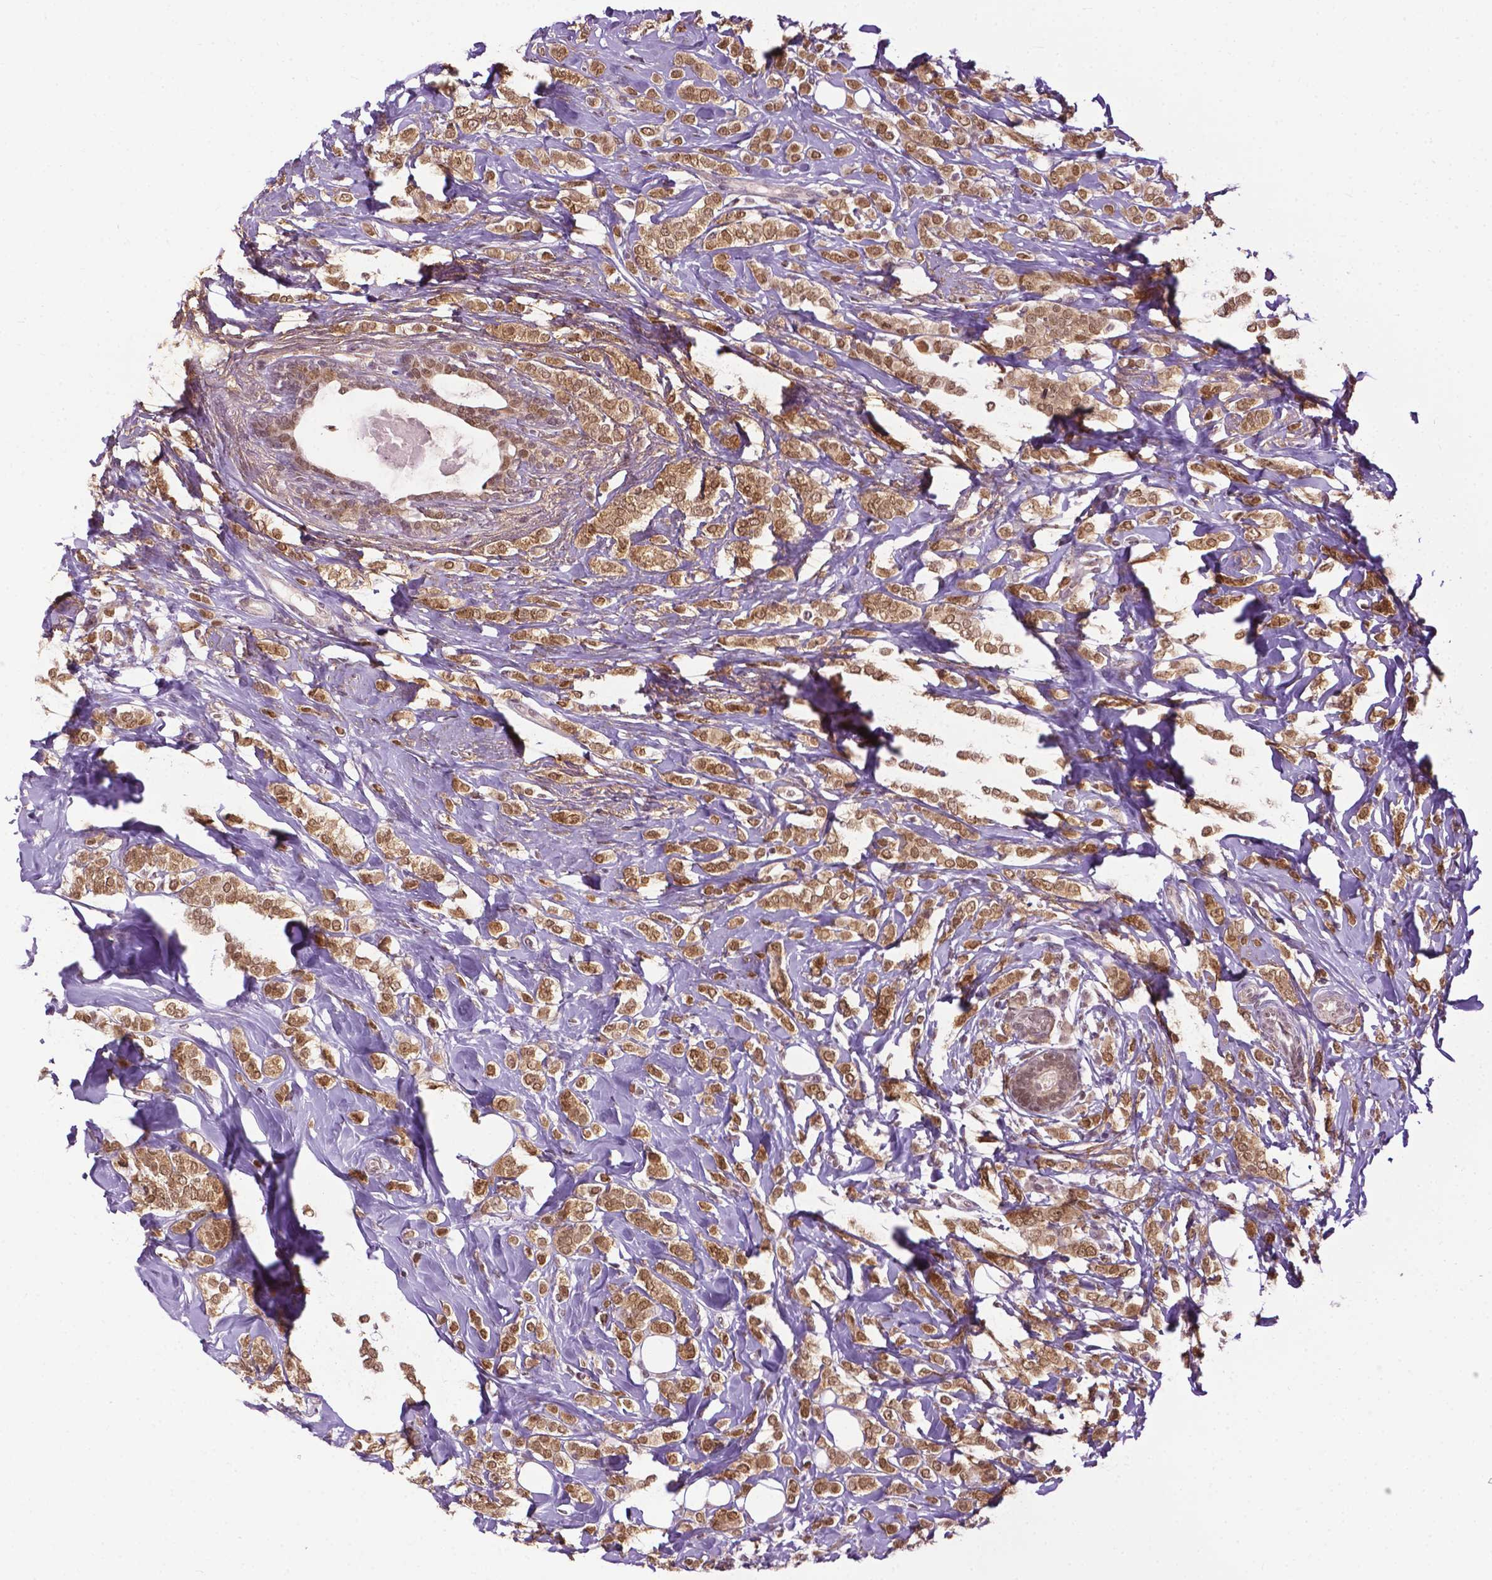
{"staining": {"intensity": "moderate", "quantity": ">75%", "location": "nuclear"}, "tissue": "breast cancer", "cell_type": "Tumor cells", "image_type": "cancer", "snomed": [{"axis": "morphology", "description": "Lobular carcinoma"}, {"axis": "topography", "description": "Breast"}], "caption": "Tumor cells exhibit moderate nuclear staining in about >75% of cells in lobular carcinoma (breast).", "gene": "UBQLN4", "patient": {"sex": "female", "age": 49}}